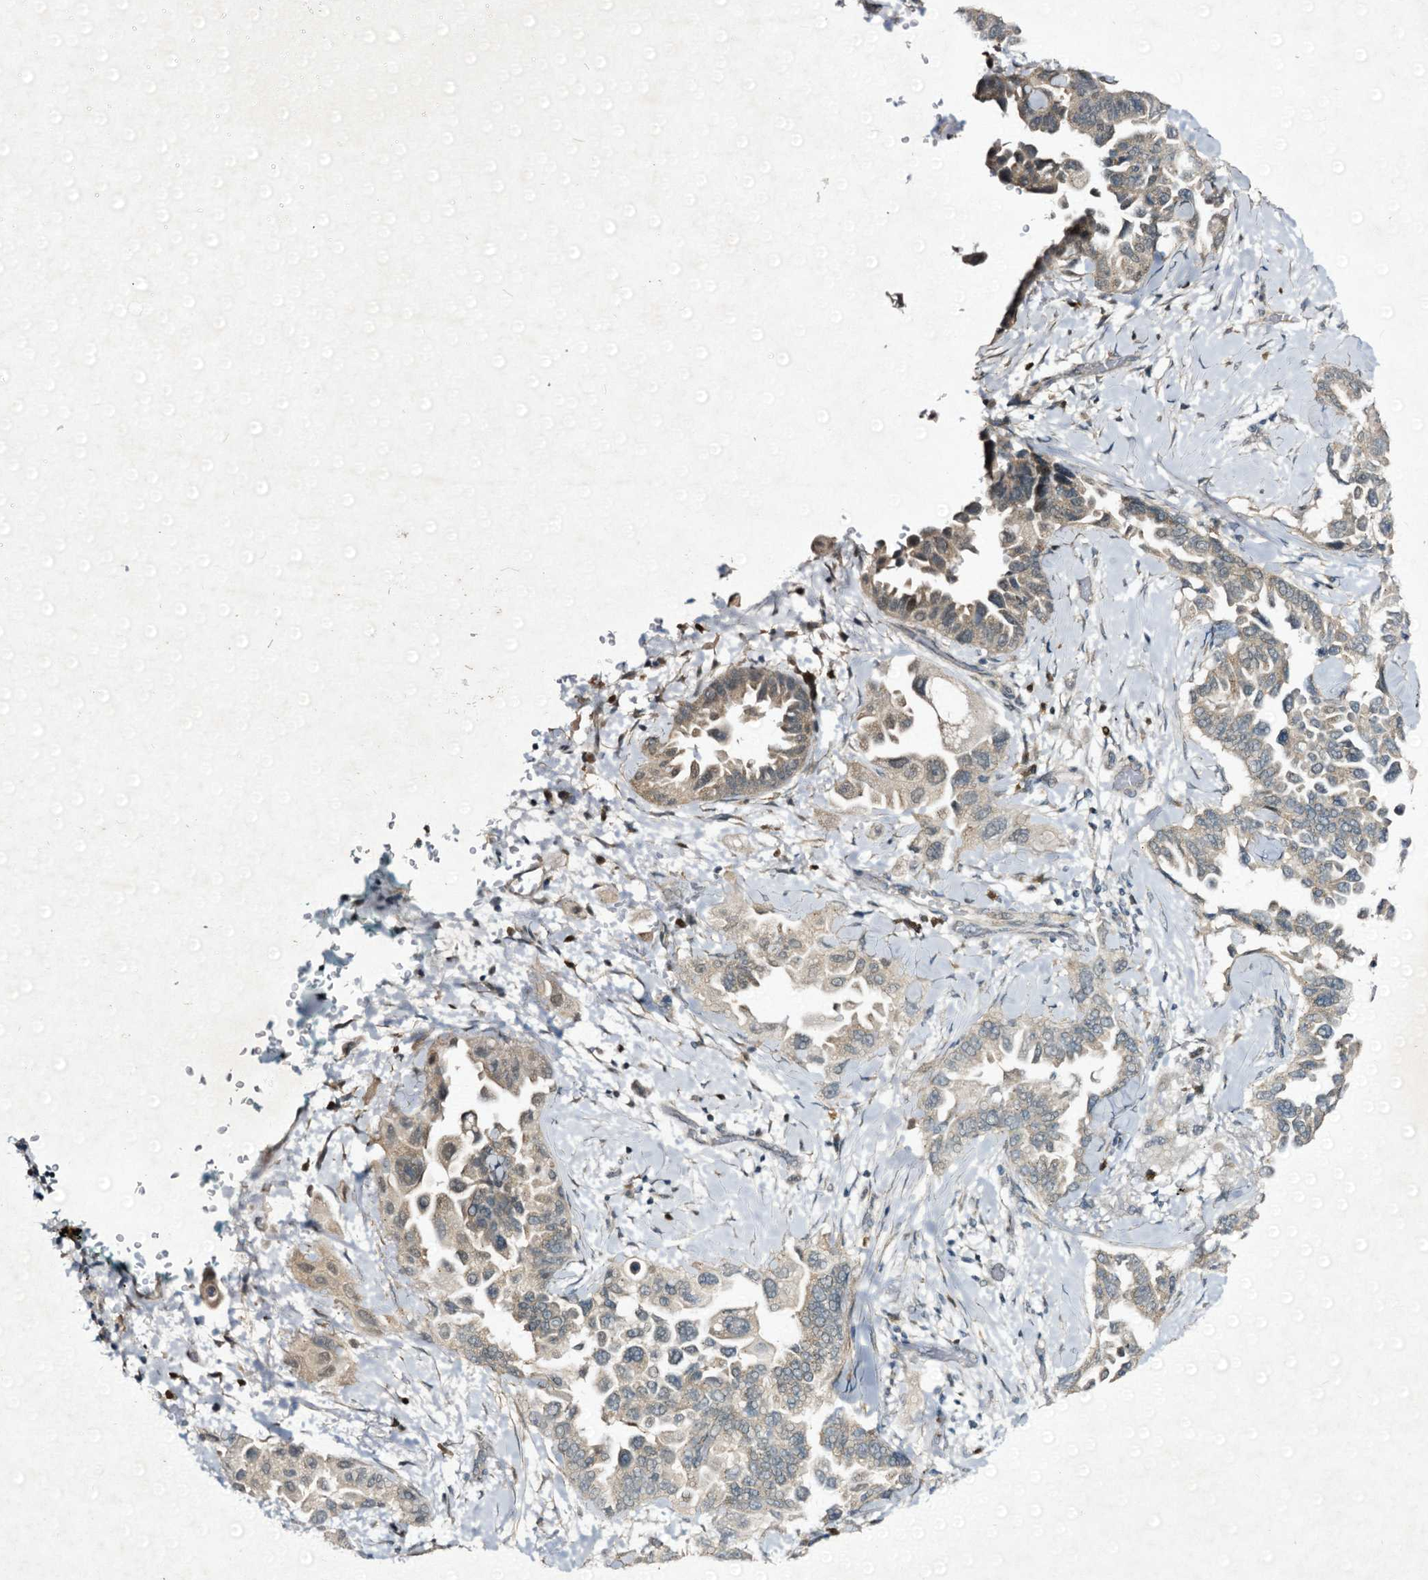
{"staining": {"intensity": "weak", "quantity": "<25%", "location": "cytoplasmic/membranous"}, "tissue": "lung cancer", "cell_type": "Tumor cells", "image_type": "cancer", "snomed": [{"axis": "morphology", "description": "Adenocarcinoma, NOS"}, {"axis": "topography", "description": "Lung"}], "caption": "Immunohistochemistry (IHC) of lung adenocarcinoma demonstrates no positivity in tumor cells.", "gene": "STAP1", "patient": {"sex": "female", "age": 67}}